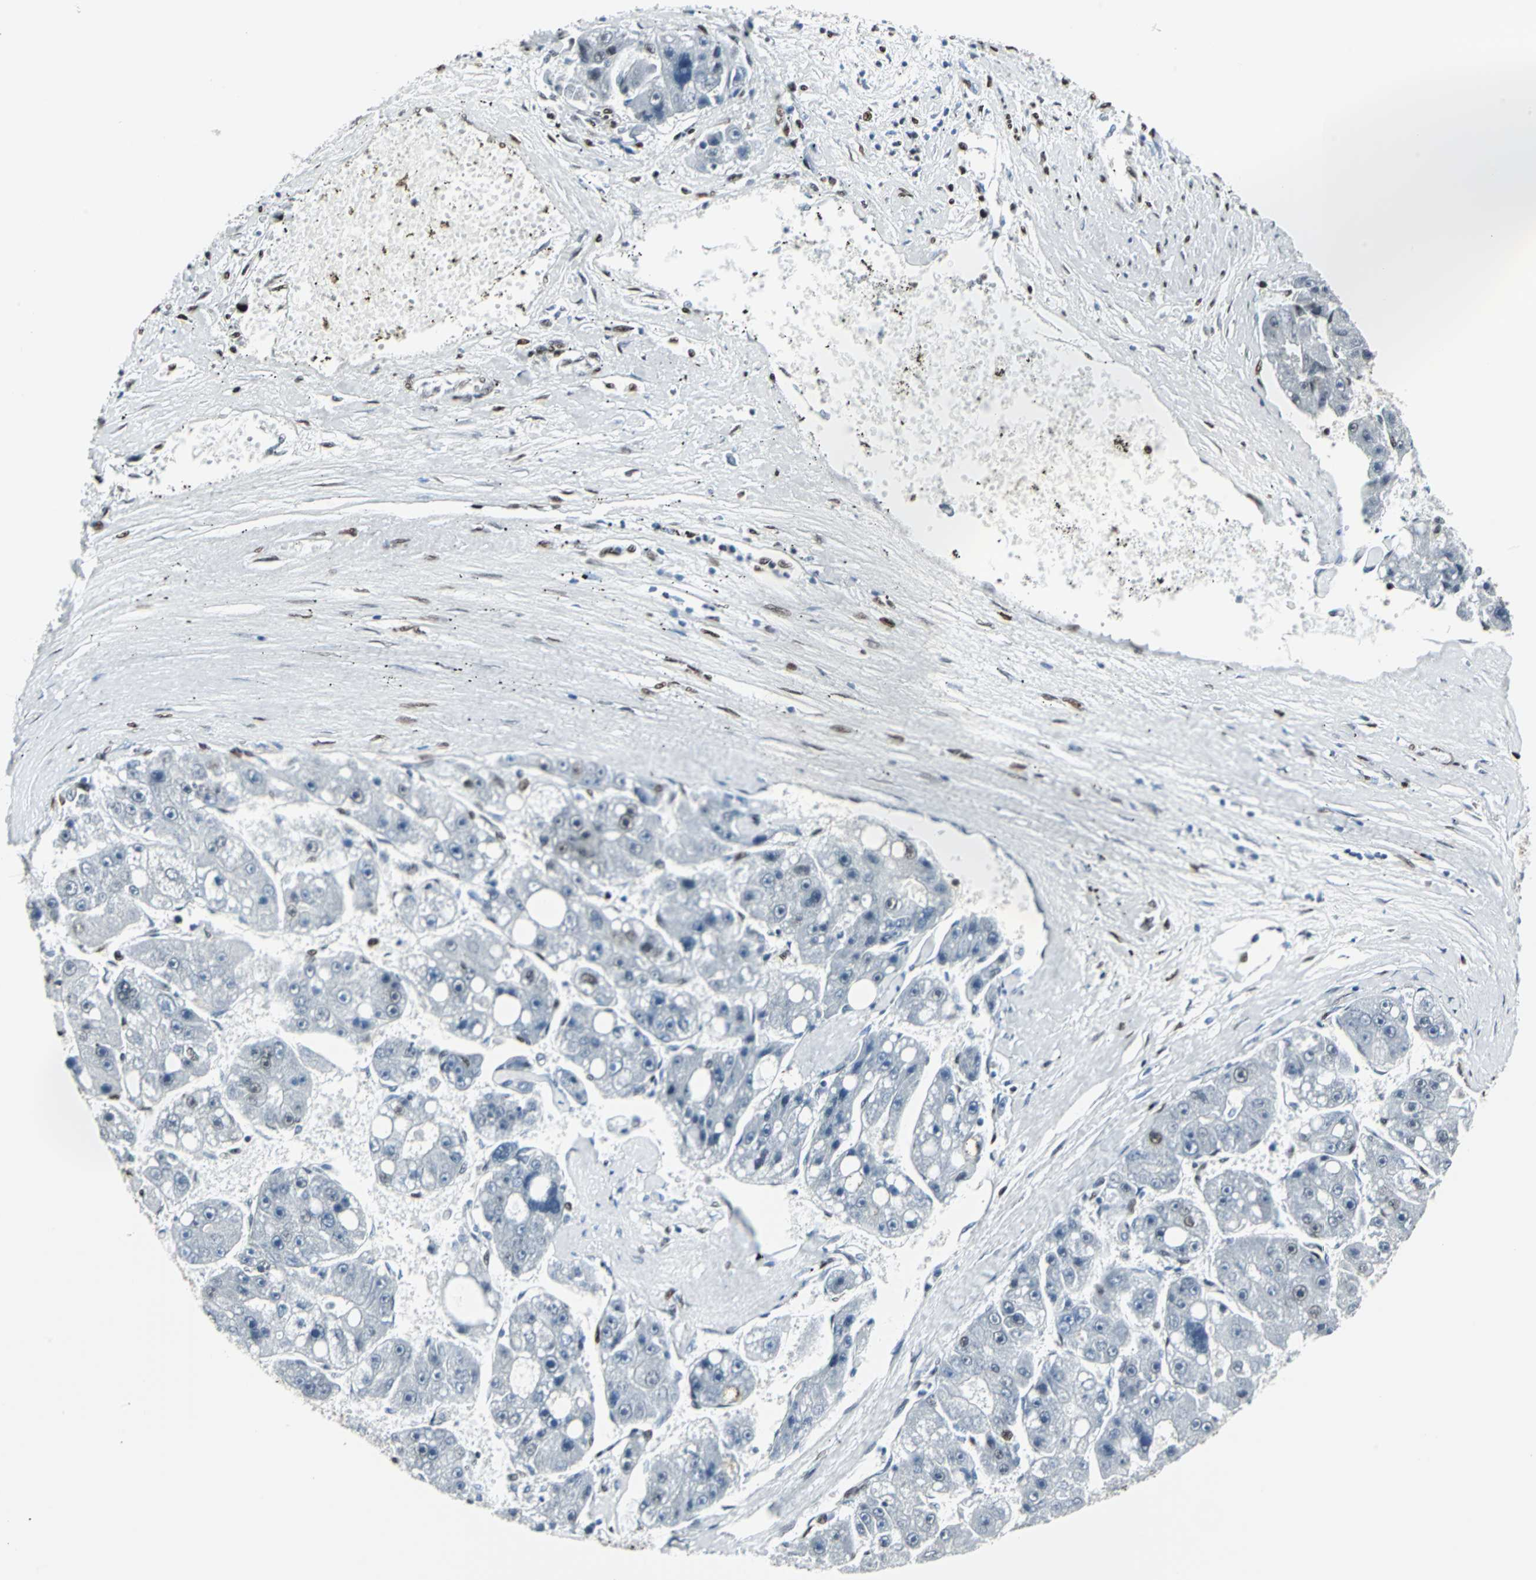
{"staining": {"intensity": "negative", "quantity": "none", "location": "none"}, "tissue": "liver cancer", "cell_type": "Tumor cells", "image_type": "cancer", "snomed": [{"axis": "morphology", "description": "Carcinoma, Hepatocellular, NOS"}, {"axis": "topography", "description": "Liver"}], "caption": "Tumor cells show no significant expression in liver hepatocellular carcinoma.", "gene": "HDAC2", "patient": {"sex": "female", "age": 61}}